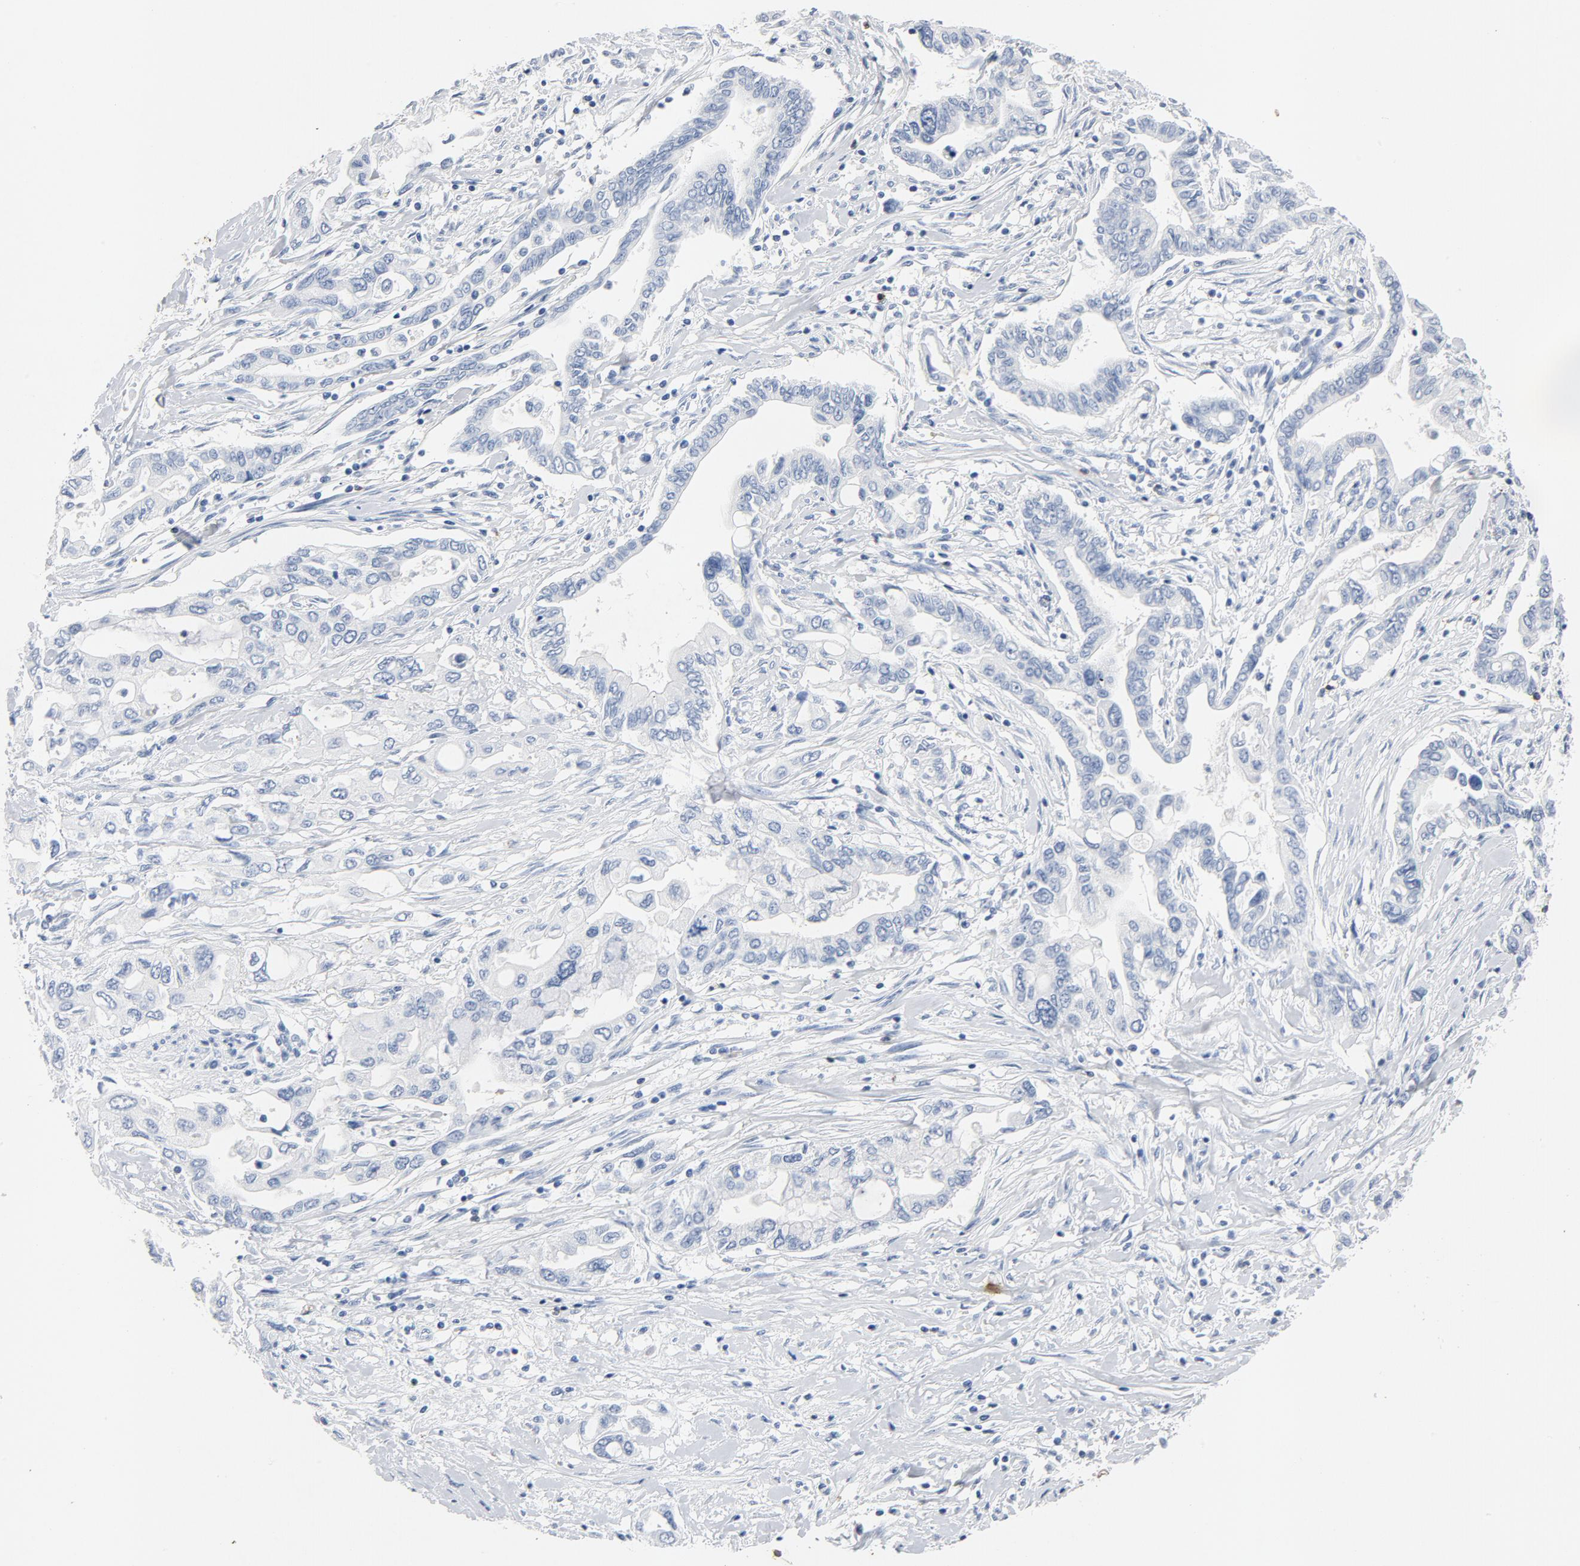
{"staining": {"intensity": "negative", "quantity": "none", "location": "none"}, "tissue": "pancreatic cancer", "cell_type": "Tumor cells", "image_type": "cancer", "snomed": [{"axis": "morphology", "description": "Adenocarcinoma, NOS"}, {"axis": "topography", "description": "Pancreas"}], "caption": "The immunohistochemistry micrograph has no significant expression in tumor cells of pancreatic adenocarcinoma tissue.", "gene": "PTPRB", "patient": {"sex": "female", "age": 57}}